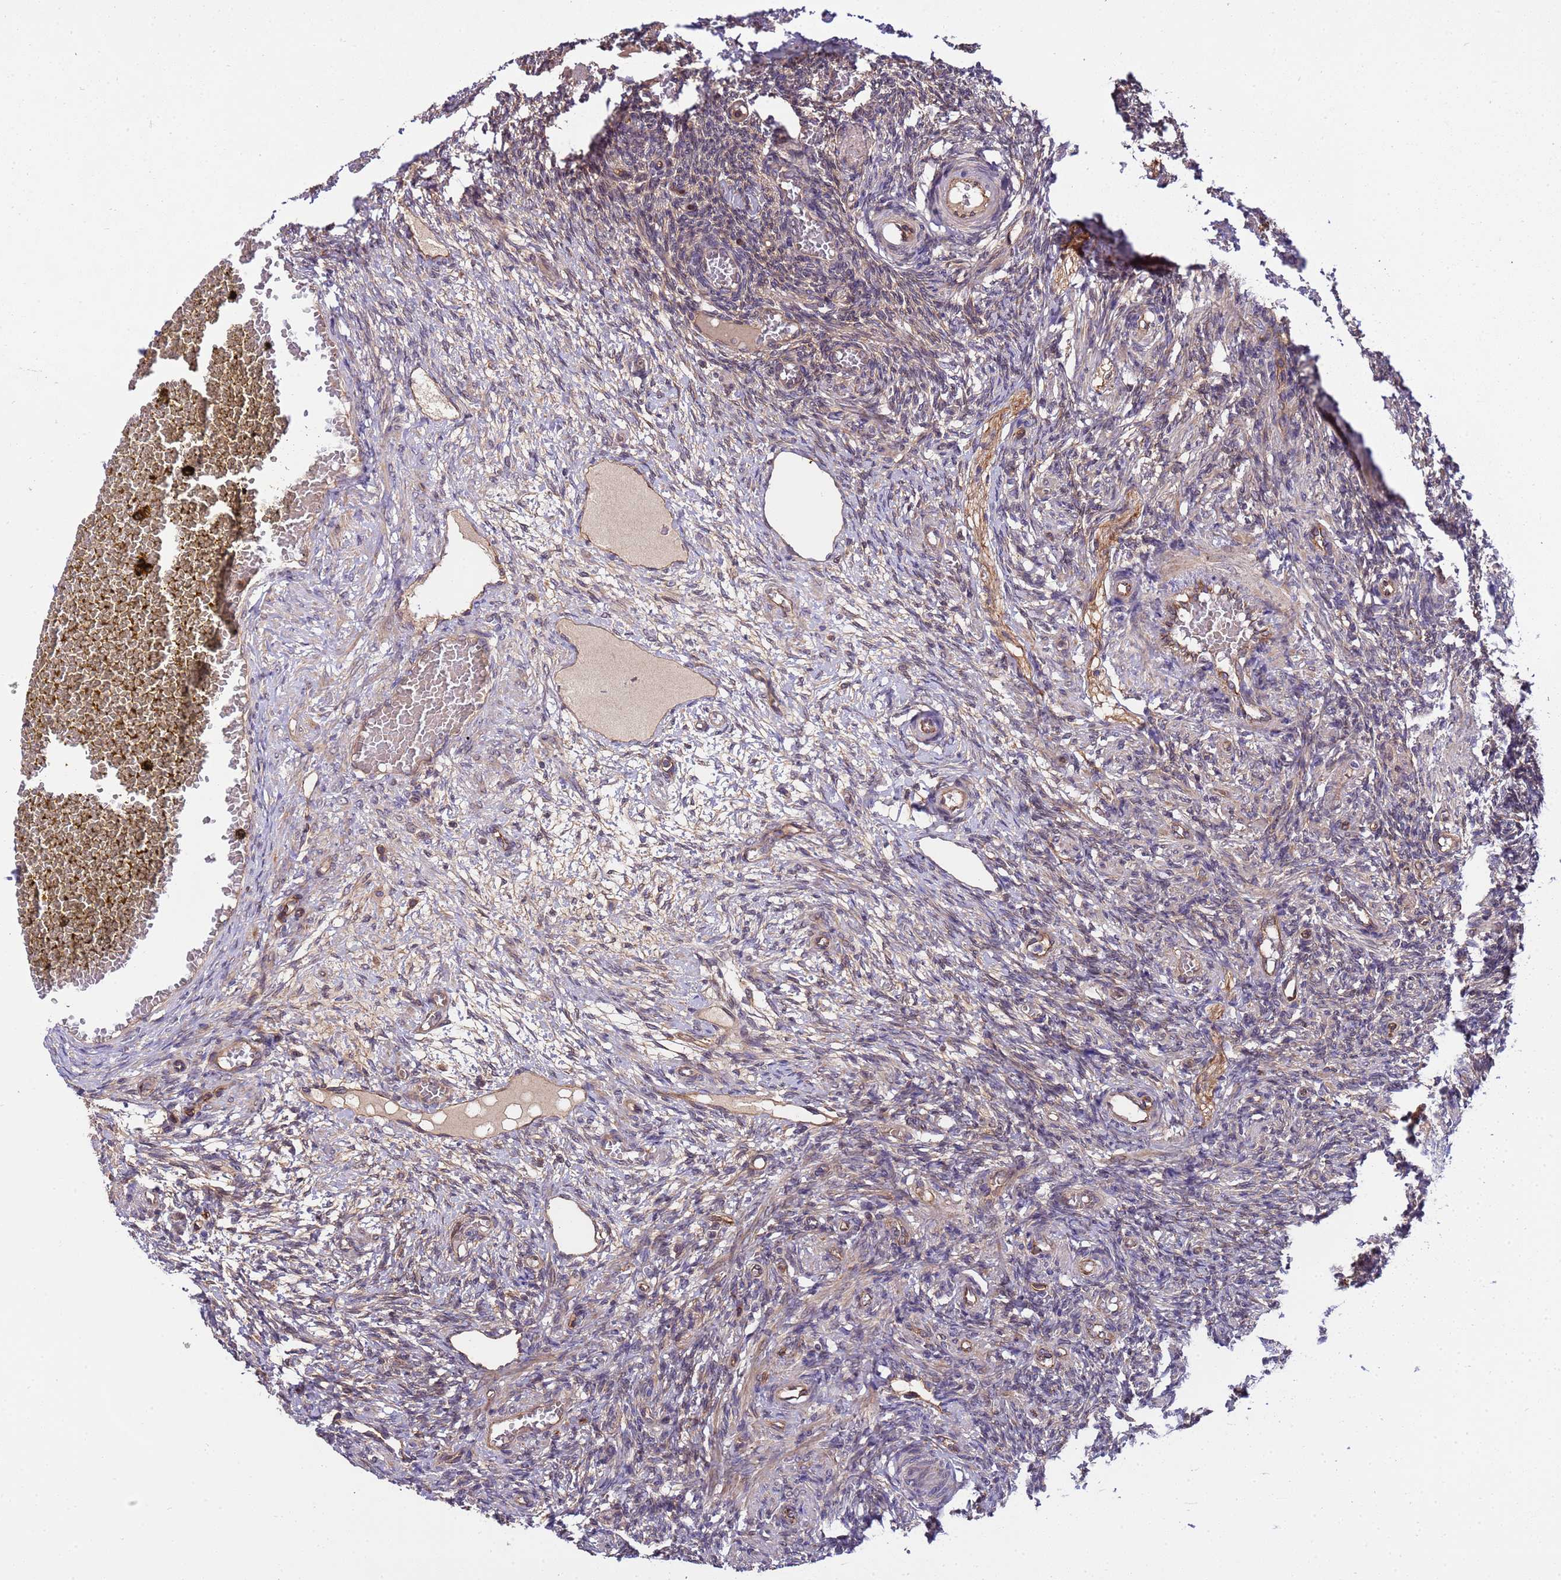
{"staining": {"intensity": "moderate", "quantity": "<25%", "location": "cytoplasmic/membranous,nuclear"}, "tissue": "ovary", "cell_type": "Ovarian stroma cells", "image_type": "normal", "snomed": [{"axis": "morphology", "description": "Normal tissue, NOS"}, {"axis": "topography", "description": "Ovary"}], "caption": "DAB immunohistochemical staining of normal human ovary demonstrates moderate cytoplasmic/membranous,nuclear protein positivity in about <25% of ovarian stroma cells. The staining is performed using DAB (3,3'-diaminobenzidine) brown chromogen to label protein expression. The nuclei are counter-stained blue using hematoxylin.", "gene": "SMCO3", "patient": {"sex": "female", "age": 27}}